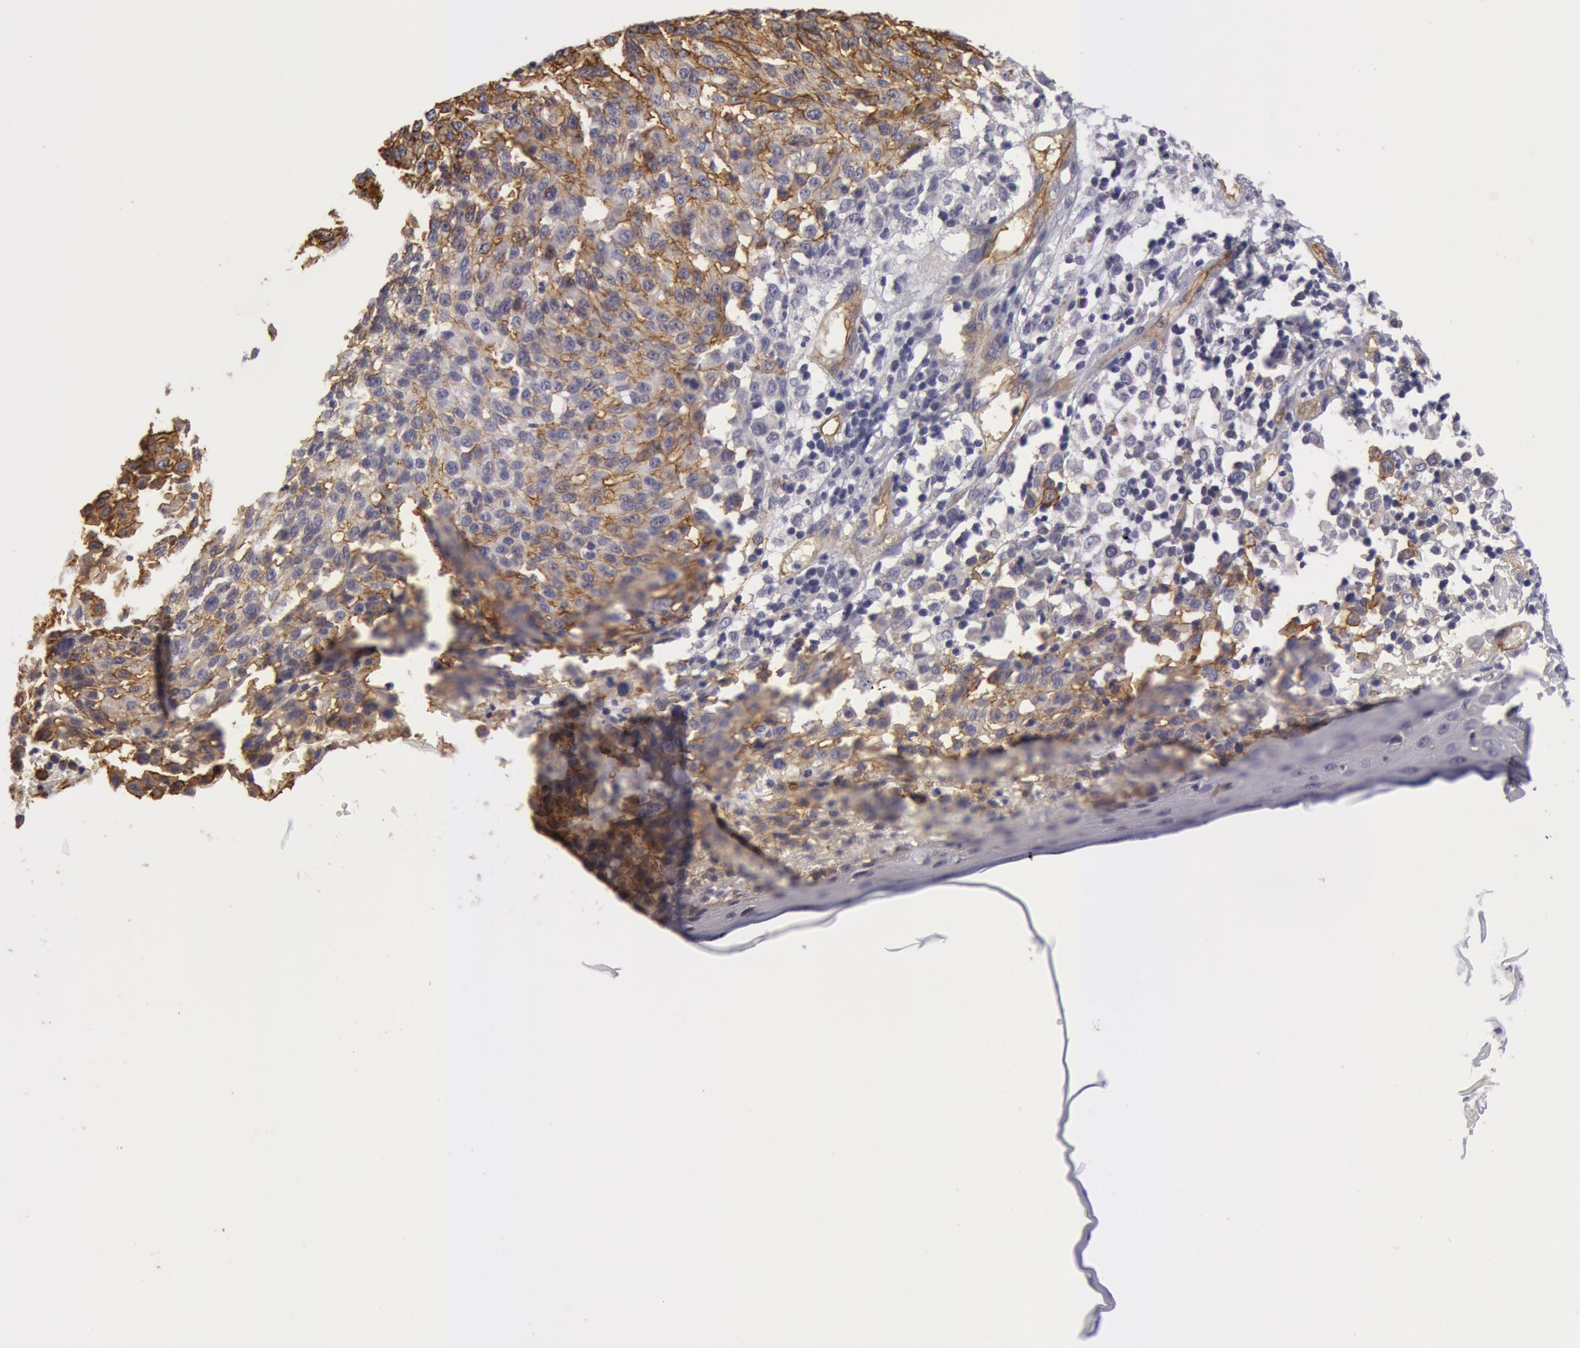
{"staining": {"intensity": "moderate", "quantity": "25%-75%", "location": "cytoplasmic/membranous"}, "tissue": "melanoma", "cell_type": "Tumor cells", "image_type": "cancer", "snomed": [{"axis": "morphology", "description": "Malignant melanoma, NOS"}, {"axis": "topography", "description": "Skin"}], "caption": "Malignant melanoma stained with DAB IHC reveals medium levels of moderate cytoplasmic/membranous expression in approximately 25%-75% of tumor cells.", "gene": "IL23A", "patient": {"sex": "female", "age": 49}}